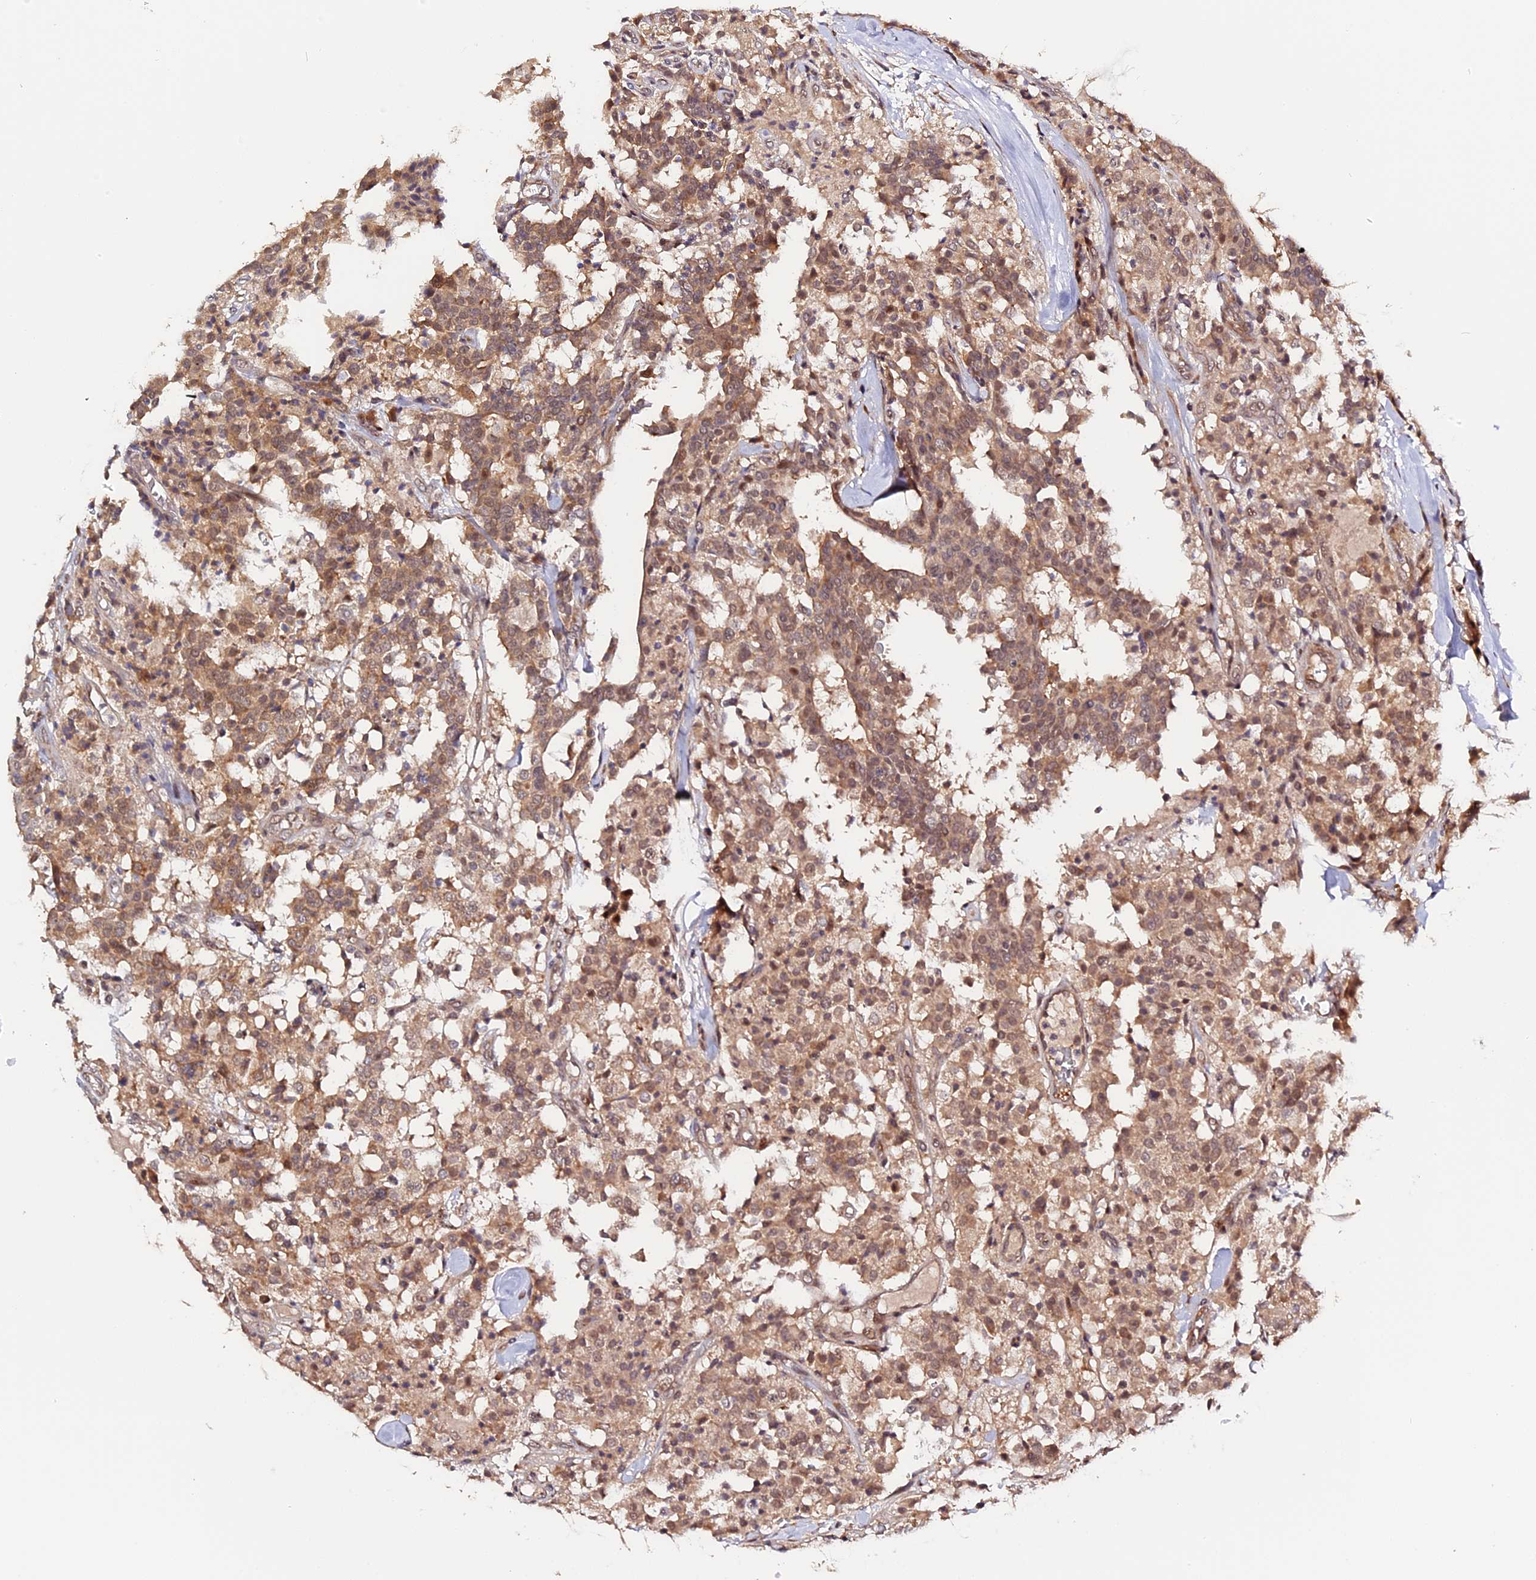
{"staining": {"intensity": "moderate", "quantity": ">75%", "location": "cytoplasmic/membranous"}, "tissue": "carcinoid", "cell_type": "Tumor cells", "image_type": "cancer", "snomed": [{"axis": "morphology", "description": "Carcinoid, malignant, NOS"}, {"axis": "topography", "description": "Lung"}], "caption": "There is medium levels of moderate cytoplasmic/membranous positivity in tumor cells of carcinoid, as demonstrated by immunohistochemical staining (brown color).", "gene": "IMPACT", "patient": {"sex": "male", "age": 30}}